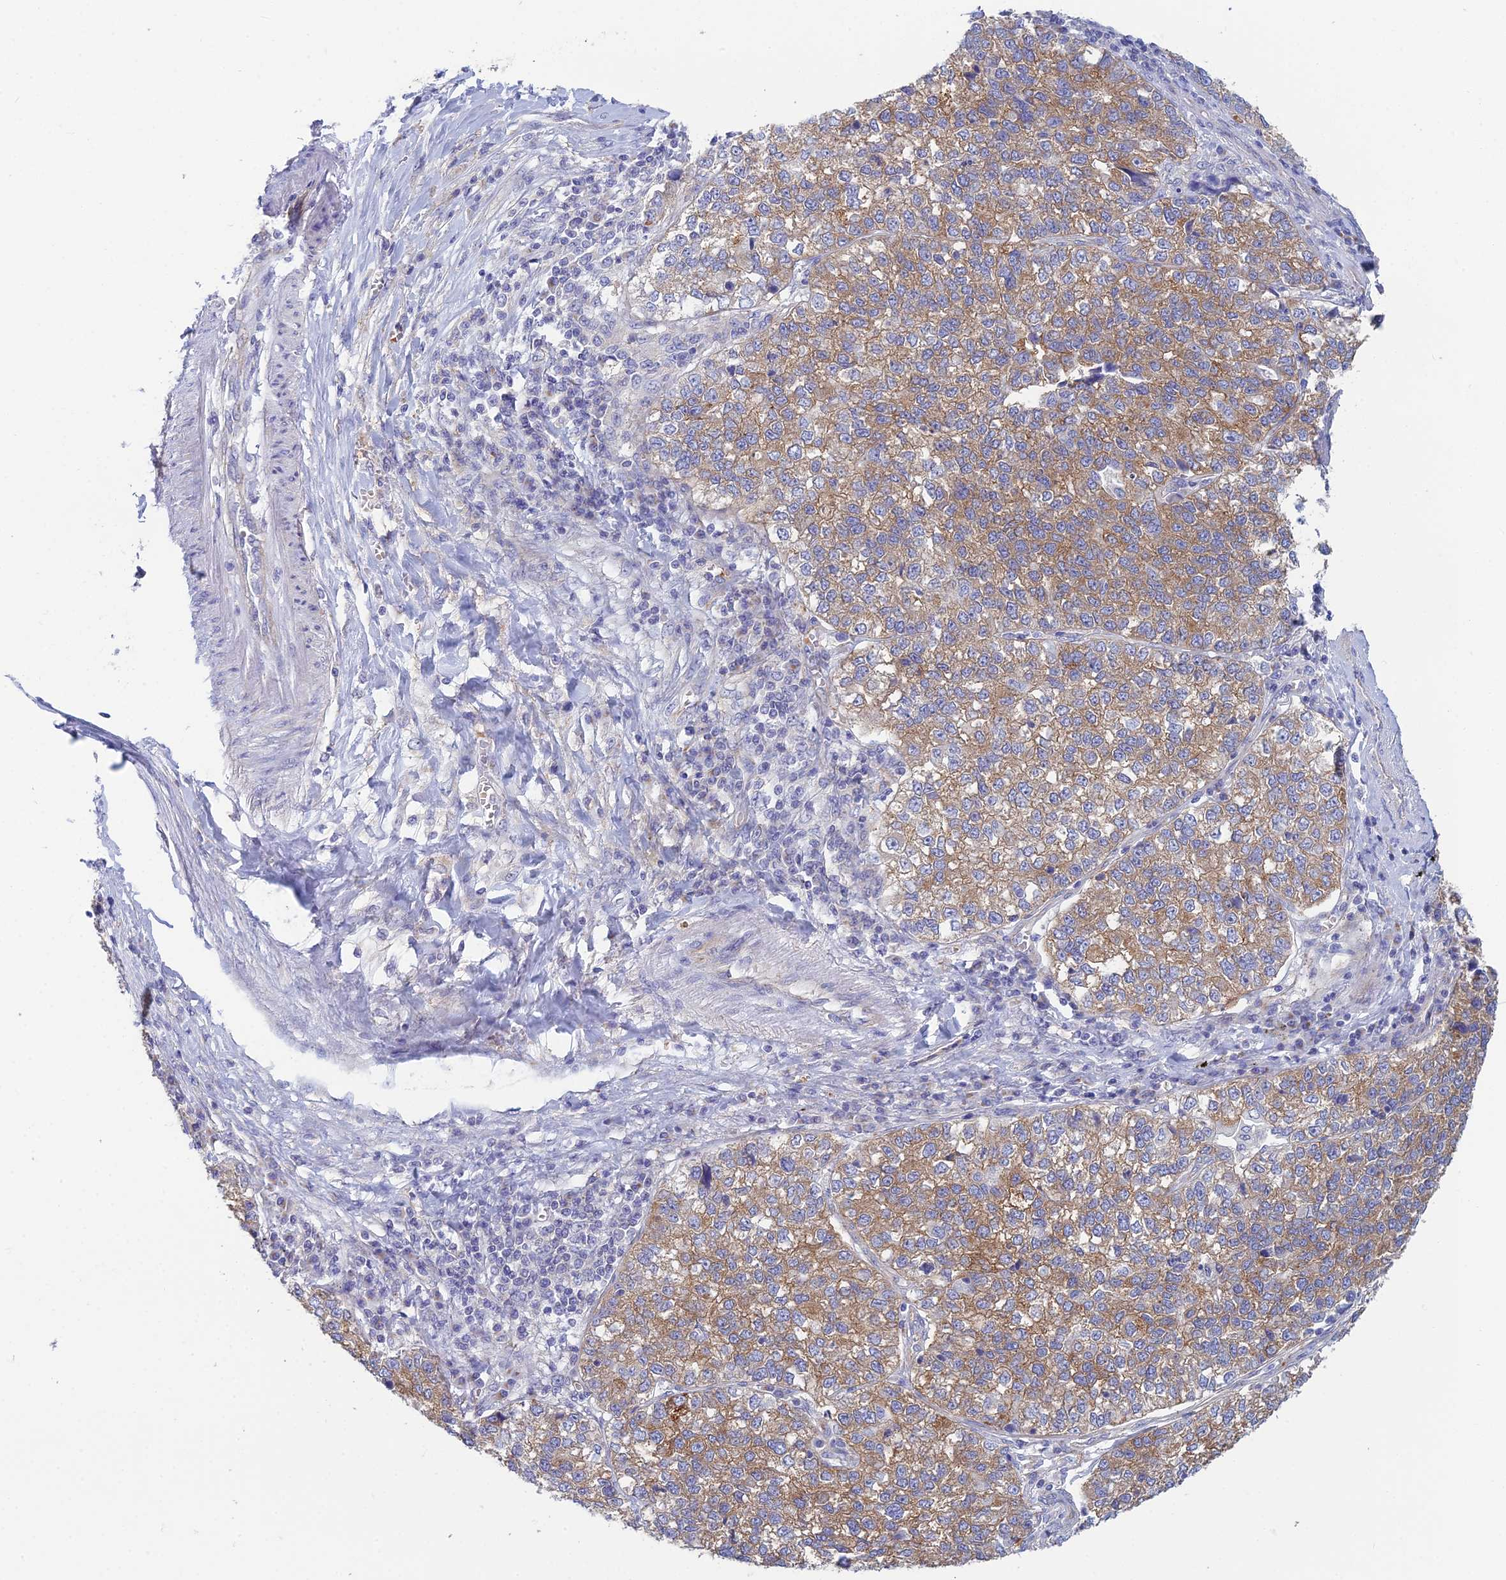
{"staining": {"intensity": "moderate", "quantity": ">75%", "location": "cytoplasmic/membranous"}, "tissue": "lung cancer", "cell_type": "Tumor cells", "image_type": "cancer", "snomed": [{"axis": "morphology", "description": "Adenocarcinoma, NOS"}, {"axis": "topography", "description": "Lung"}], "caption": "Immunohistochemical staining of human adenocarcinoma (lung) shows moderate cytoplasmic/membranous protein positivity in about >75% of tumor cells.", "gene": "ZNF564", "patient": {"sex": "male", "age": 49}}